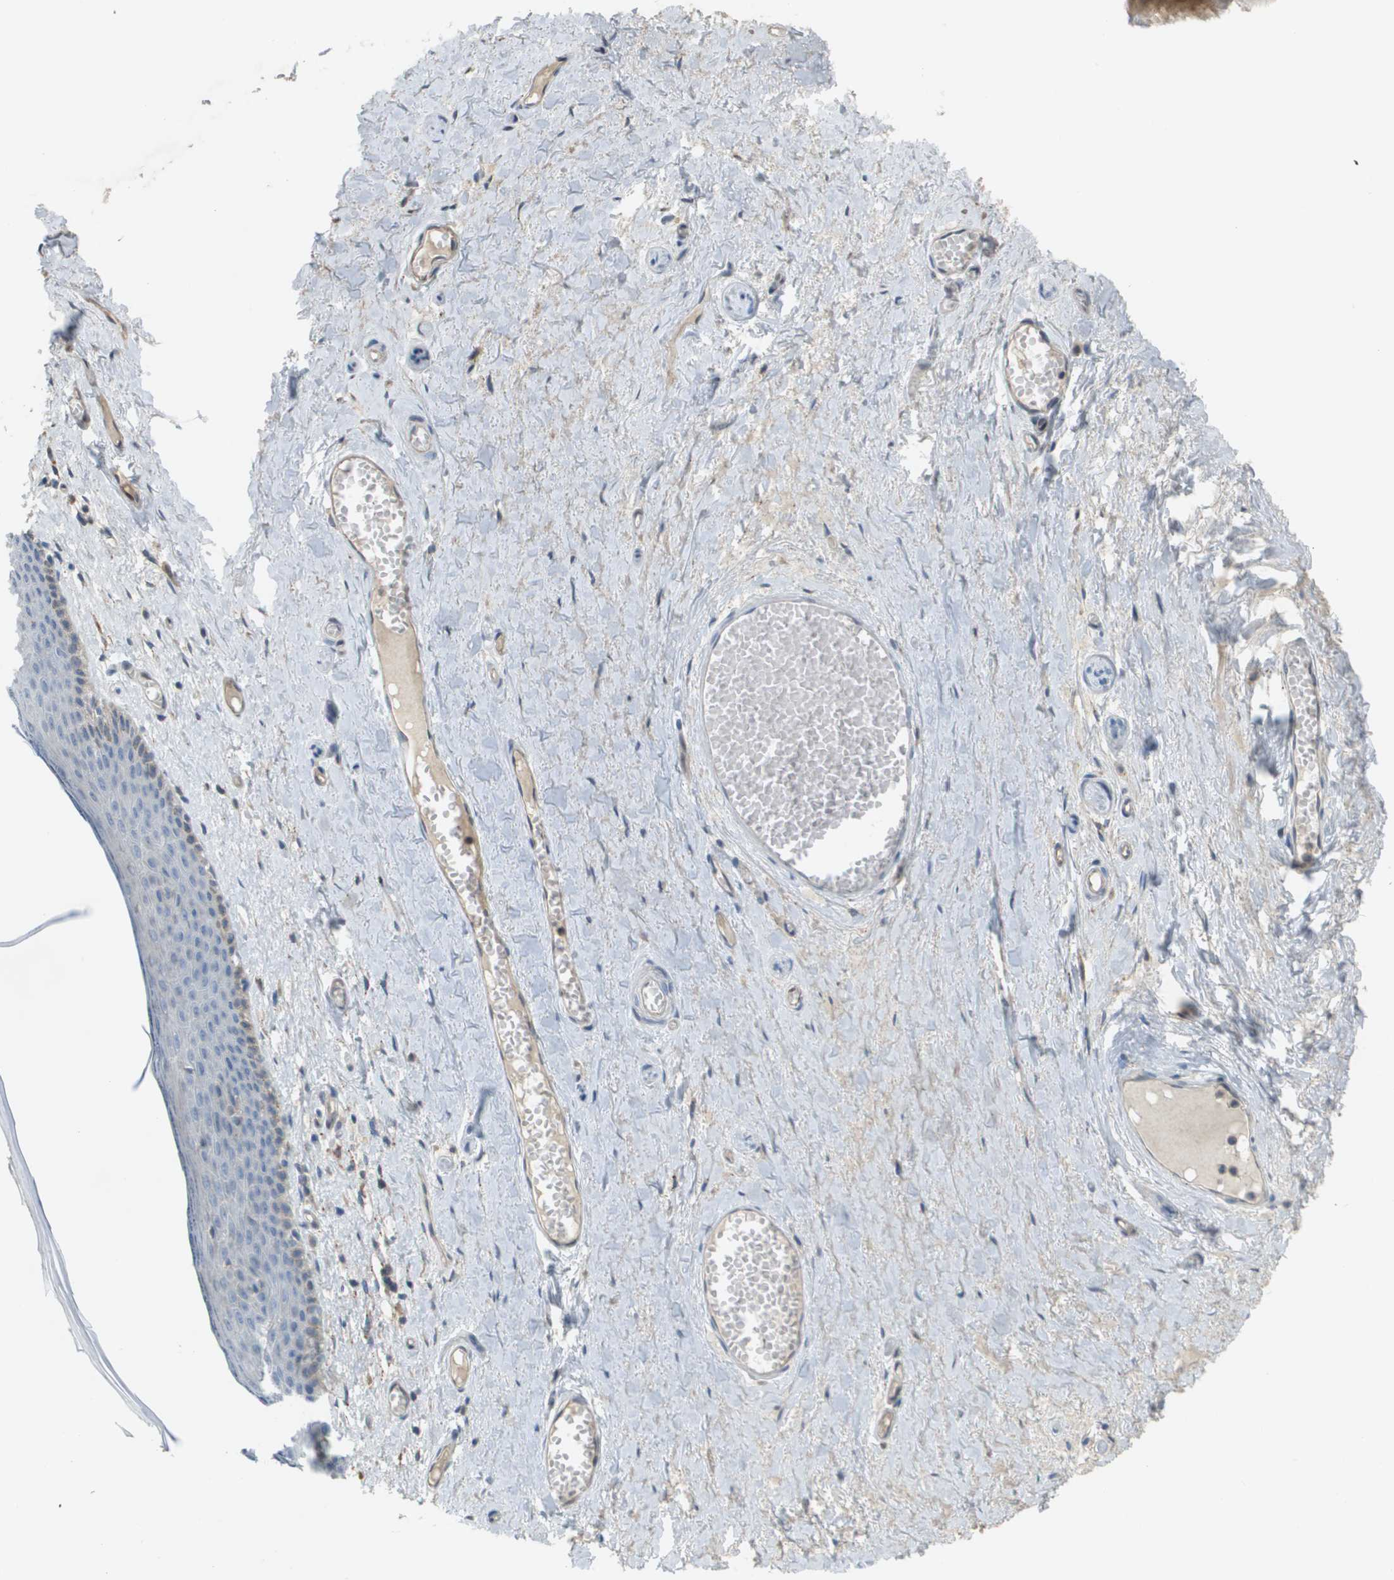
{"staining": {"intensity": "negative", "quantity": "none", "location": "none"}, "tissue": "skin", "cell_type": "Epidermal cells", "image_type": "normal", "snomed": [{"axis": "morphology", "description": "Normal tissue, NOS"}, {"axis": "topography", "description": "Adipose tissue"}, {"axis": "topography", "description": "Vascular tissue"}, {"axis": "topography", "description": "Anal"}, {"axis": "topography", "description": "Peripheral nerve tissue"}], "caption": "DAB (3,3'-diaminobenzidine) immunohistochemical staining of benign human skin displays no significant staining in epidermal cells.", "gene": "CASP10", "patient": {"sex": "female", "age": 54}}